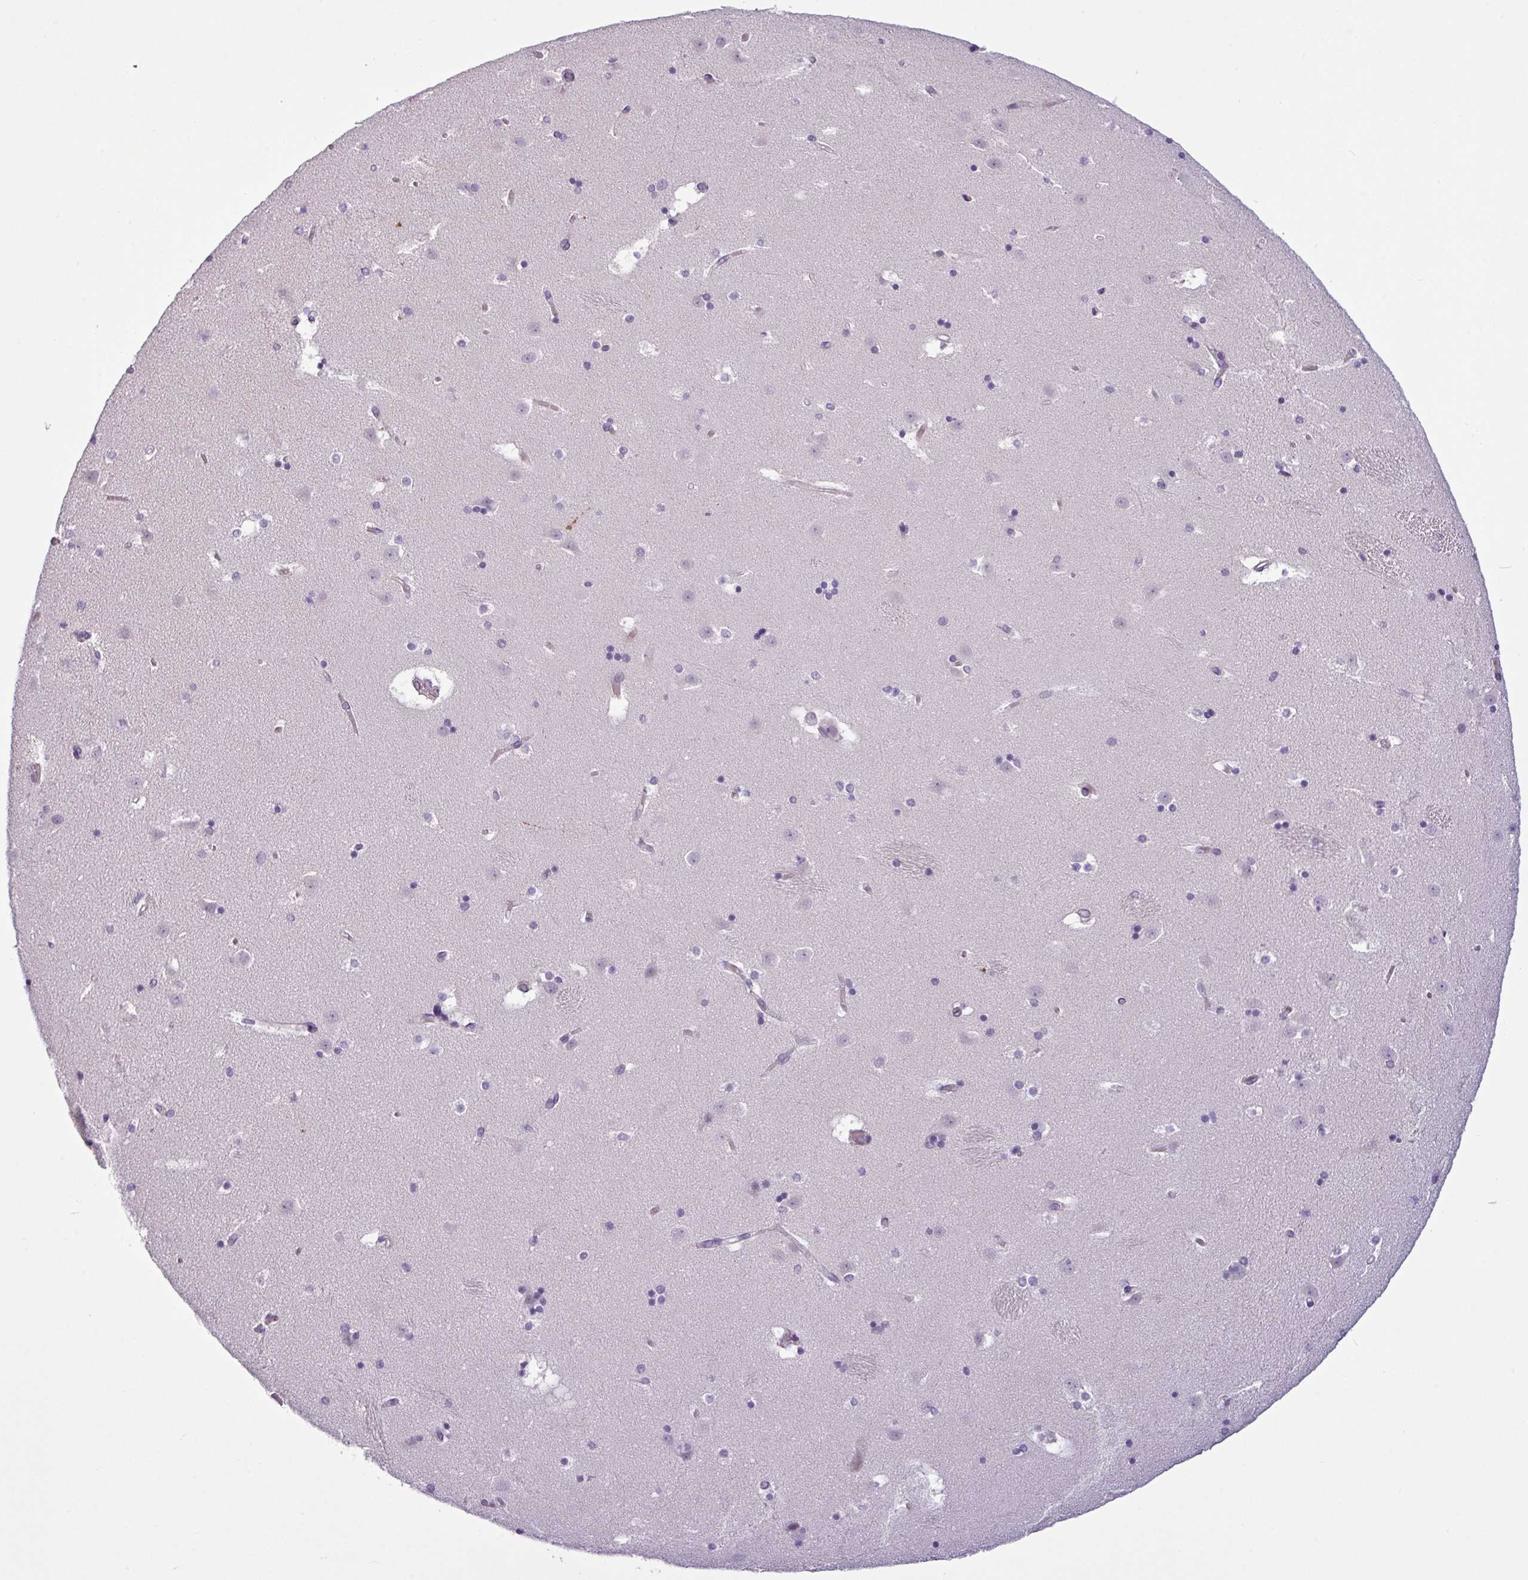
{"staining": {"intensity": "negative", "quantity": "none", "location": "none"}, "tissue": "caudate", "cell_type": "Glial cells", "image_type": "normal", "snomed": [{"axis": "morphology", "description": "Normal tissue, NOS"}, {"axis": "topography", "description": "Lateral ventricle wall"}], "caption": "This micrograph is of benign caudate stained with immunohistochemistry to label a protein in brown with the nuclei are counter-stained blue. There is no staining in glial cells. (DAB (3,3'-diaminobenzidine) immunohistochemistry (IHC) with hematoxylin counter stain).", "gene": "TOR1AIP2", "patient": {"sex": "male", "age": 45}}